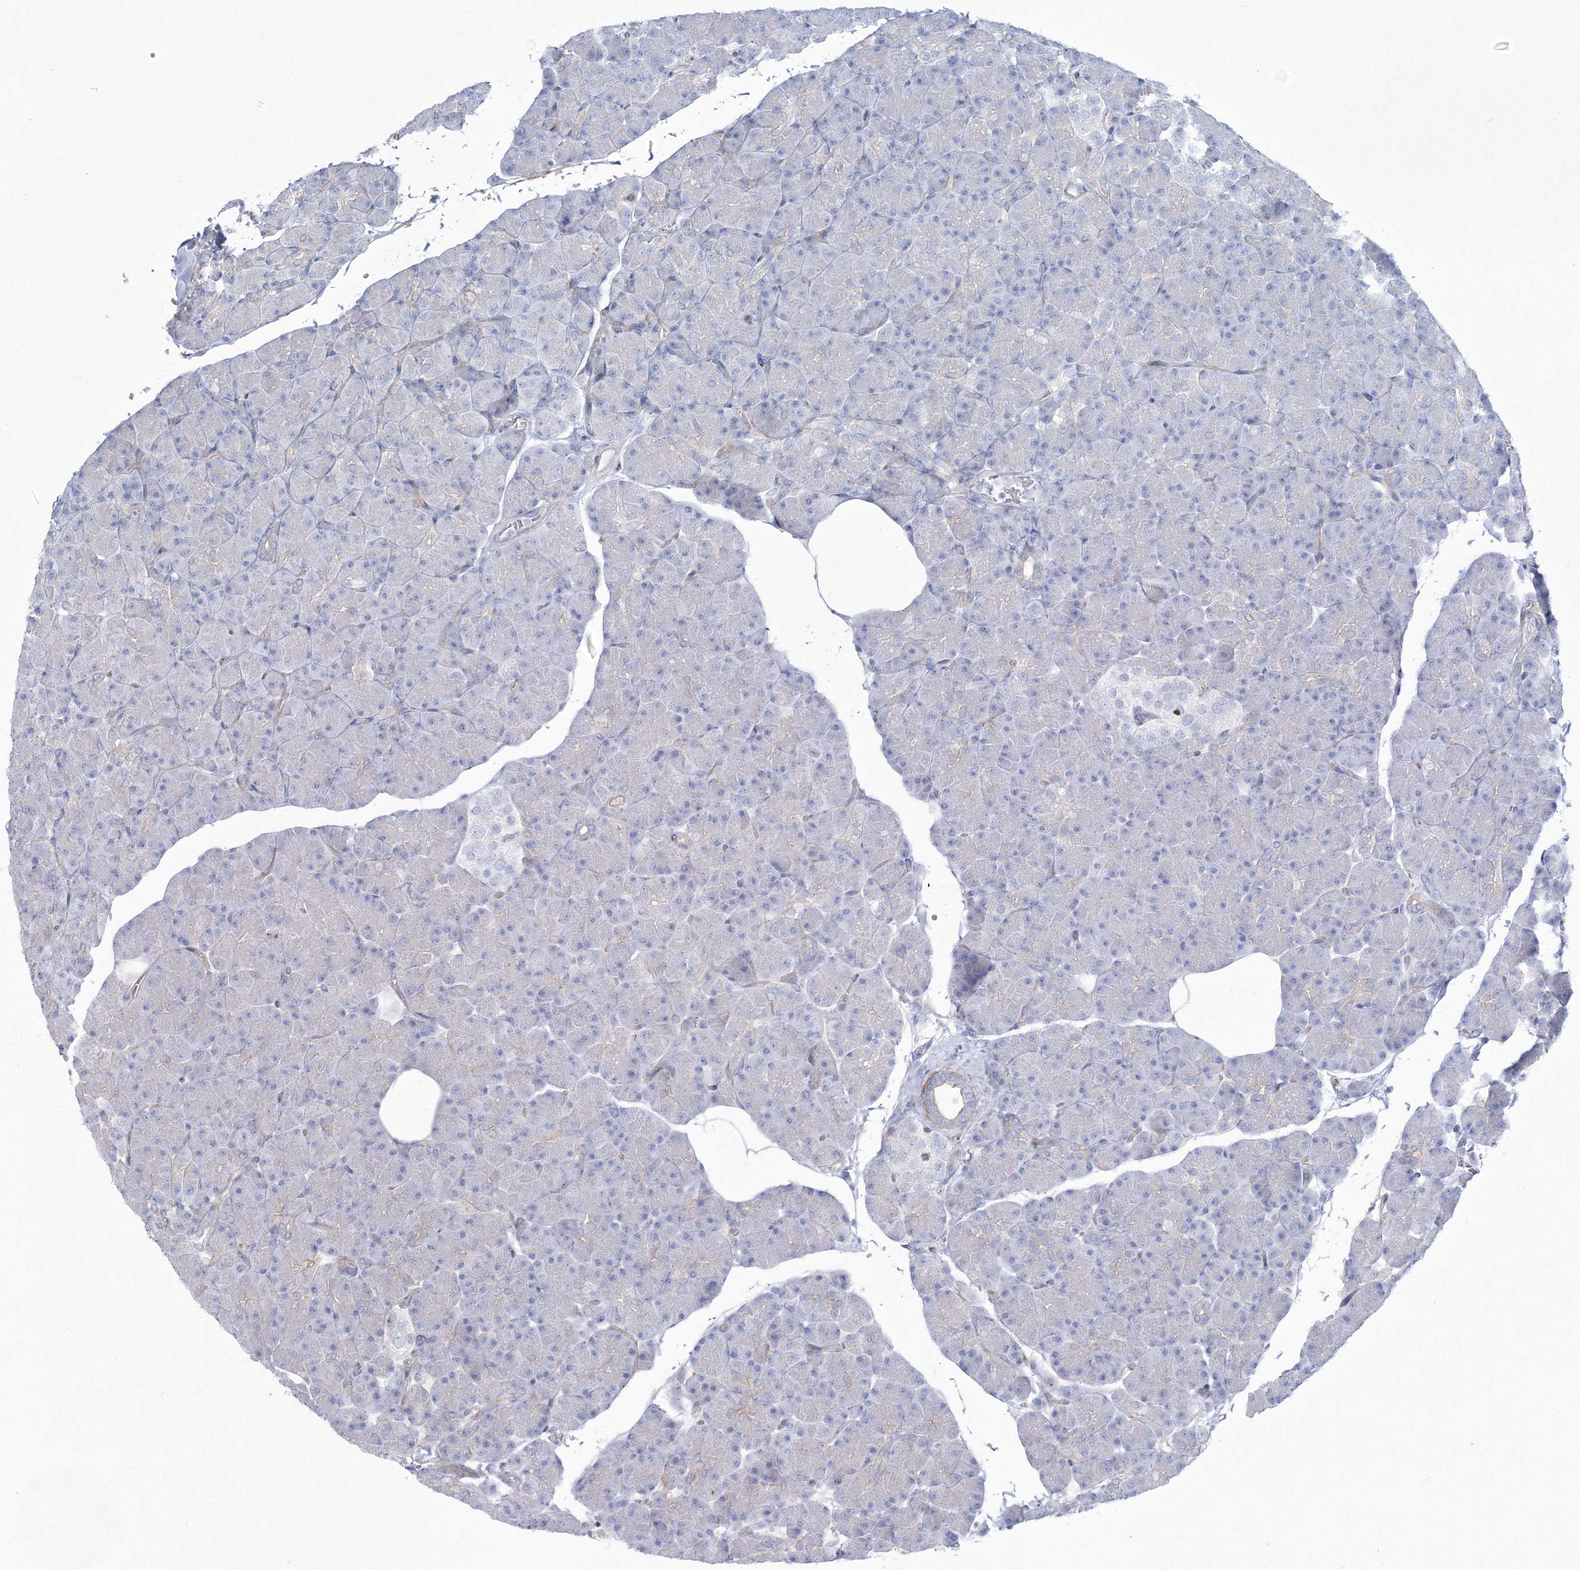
{"staining": {"intensity": "negative", "quantity": "none", "location": "none"}, "tissue": "pancreas", "cell_type": "Exocrine glandular cells", "image_type": "normal", "snomed": [{"axis": "morphology", "description": "Normal tissue, NOS"}, {"axis": "topography", "description": "Pancreas"}], "caption": "IHC micrograph of benign pancreas: pancreas stained with DAB (3,3'-diaminobenzidine) demonstrates no significant protein positivity in exocrine glandular cells.", "gene": "HYAL2", "patient": {"sex": "female", "age": 43}}